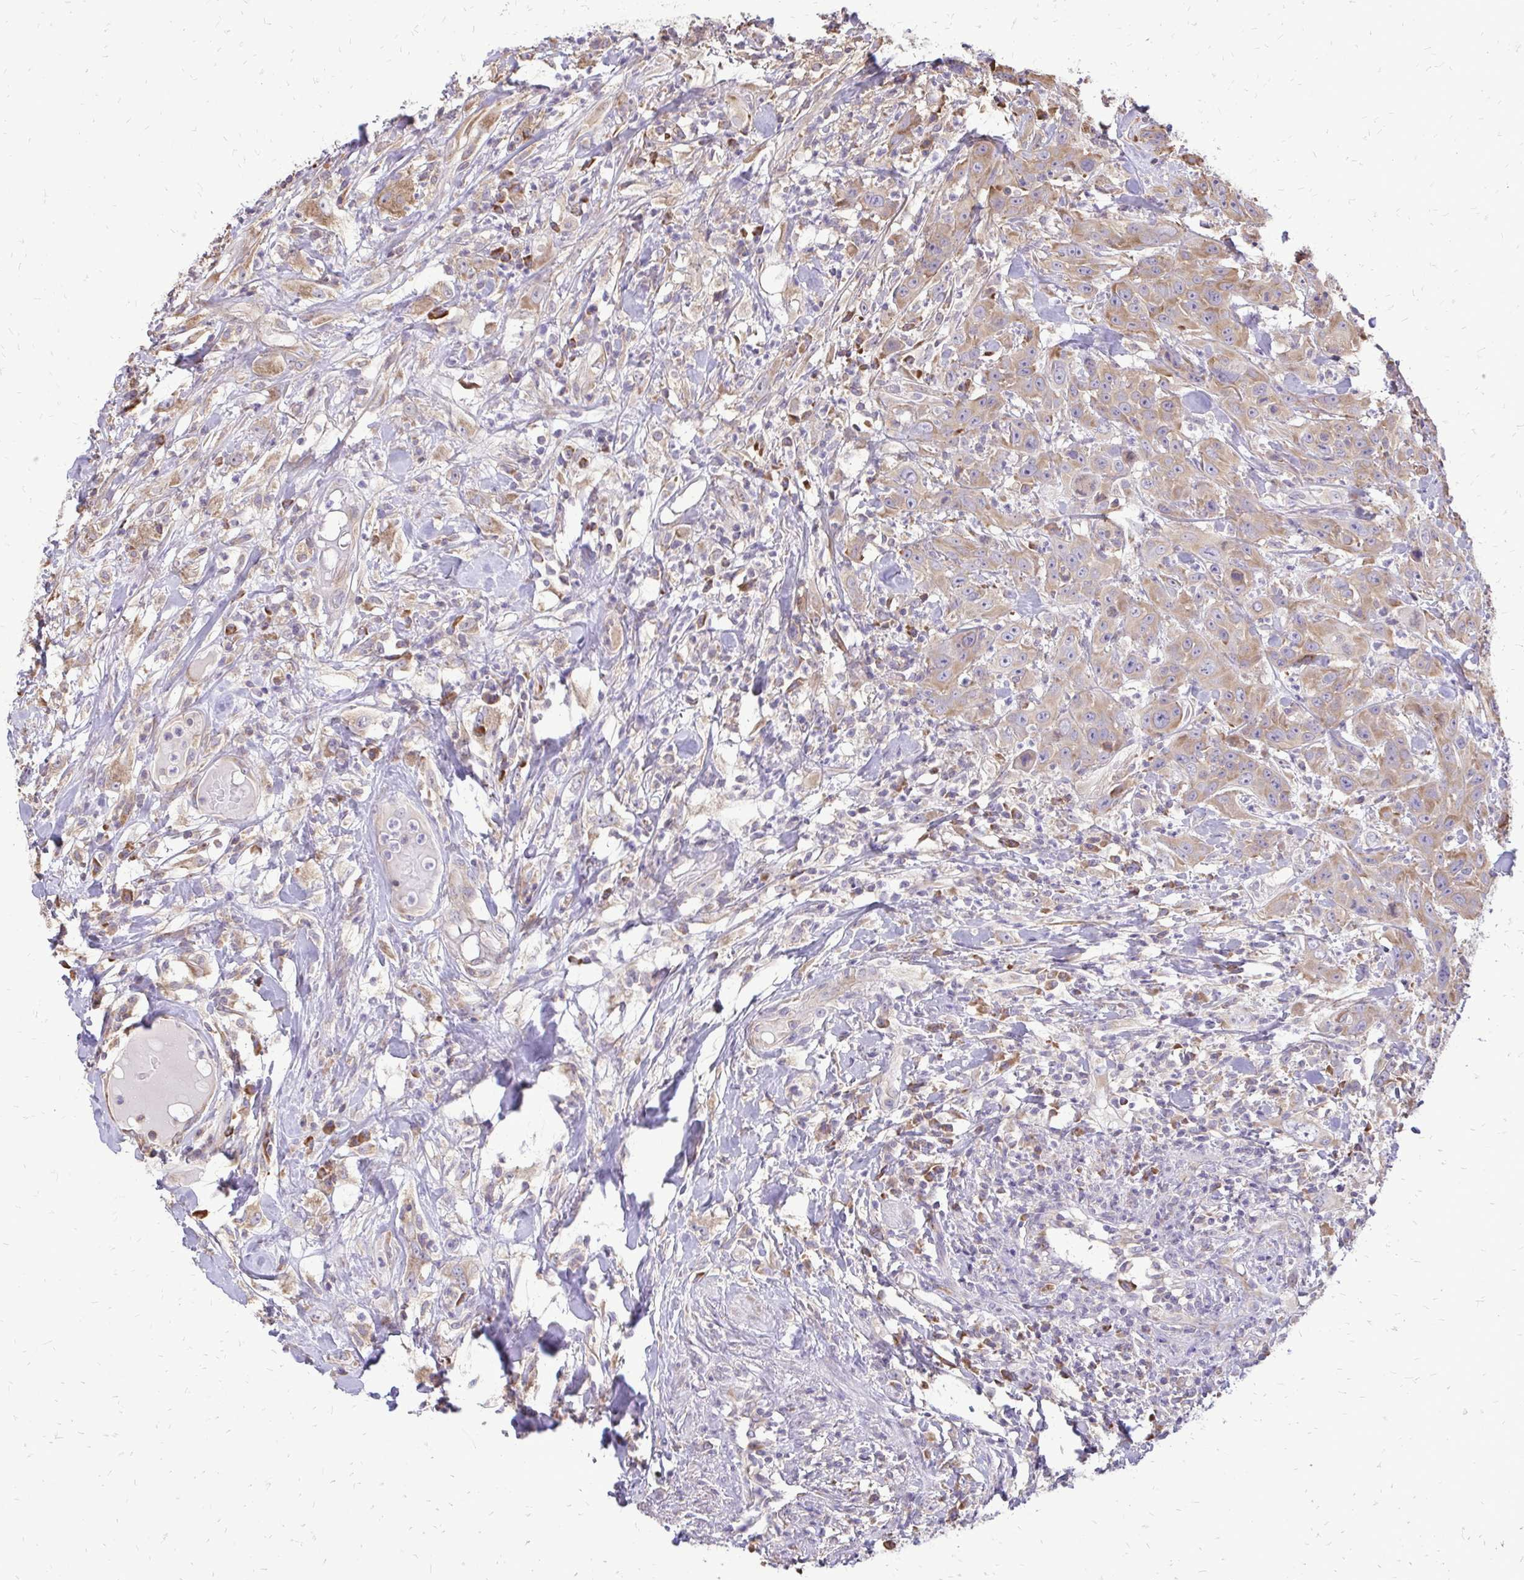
{"staining": {"intensity": "weak", "quantity": "25%-75%", "location": "cytoplasmic/membranous"}, "tissue": "head and neck cancer", "cell_type": "Tumor cells", "image_type": "cancer", "snomed": [{"axis": "morphology", "description": "Squamous cell carcinoma, NOS"}, {"axis": "topography", "description": "Skin"}, {"axis": "topography", "description": "Head-Neck"}], "caption": "Head and neck cancer stained for a protein exhibits weak cytoplasmic/membranous positivity in tumor cells.", "gene": "RPS3", "patient": {"sex": "male", "age": 80}}